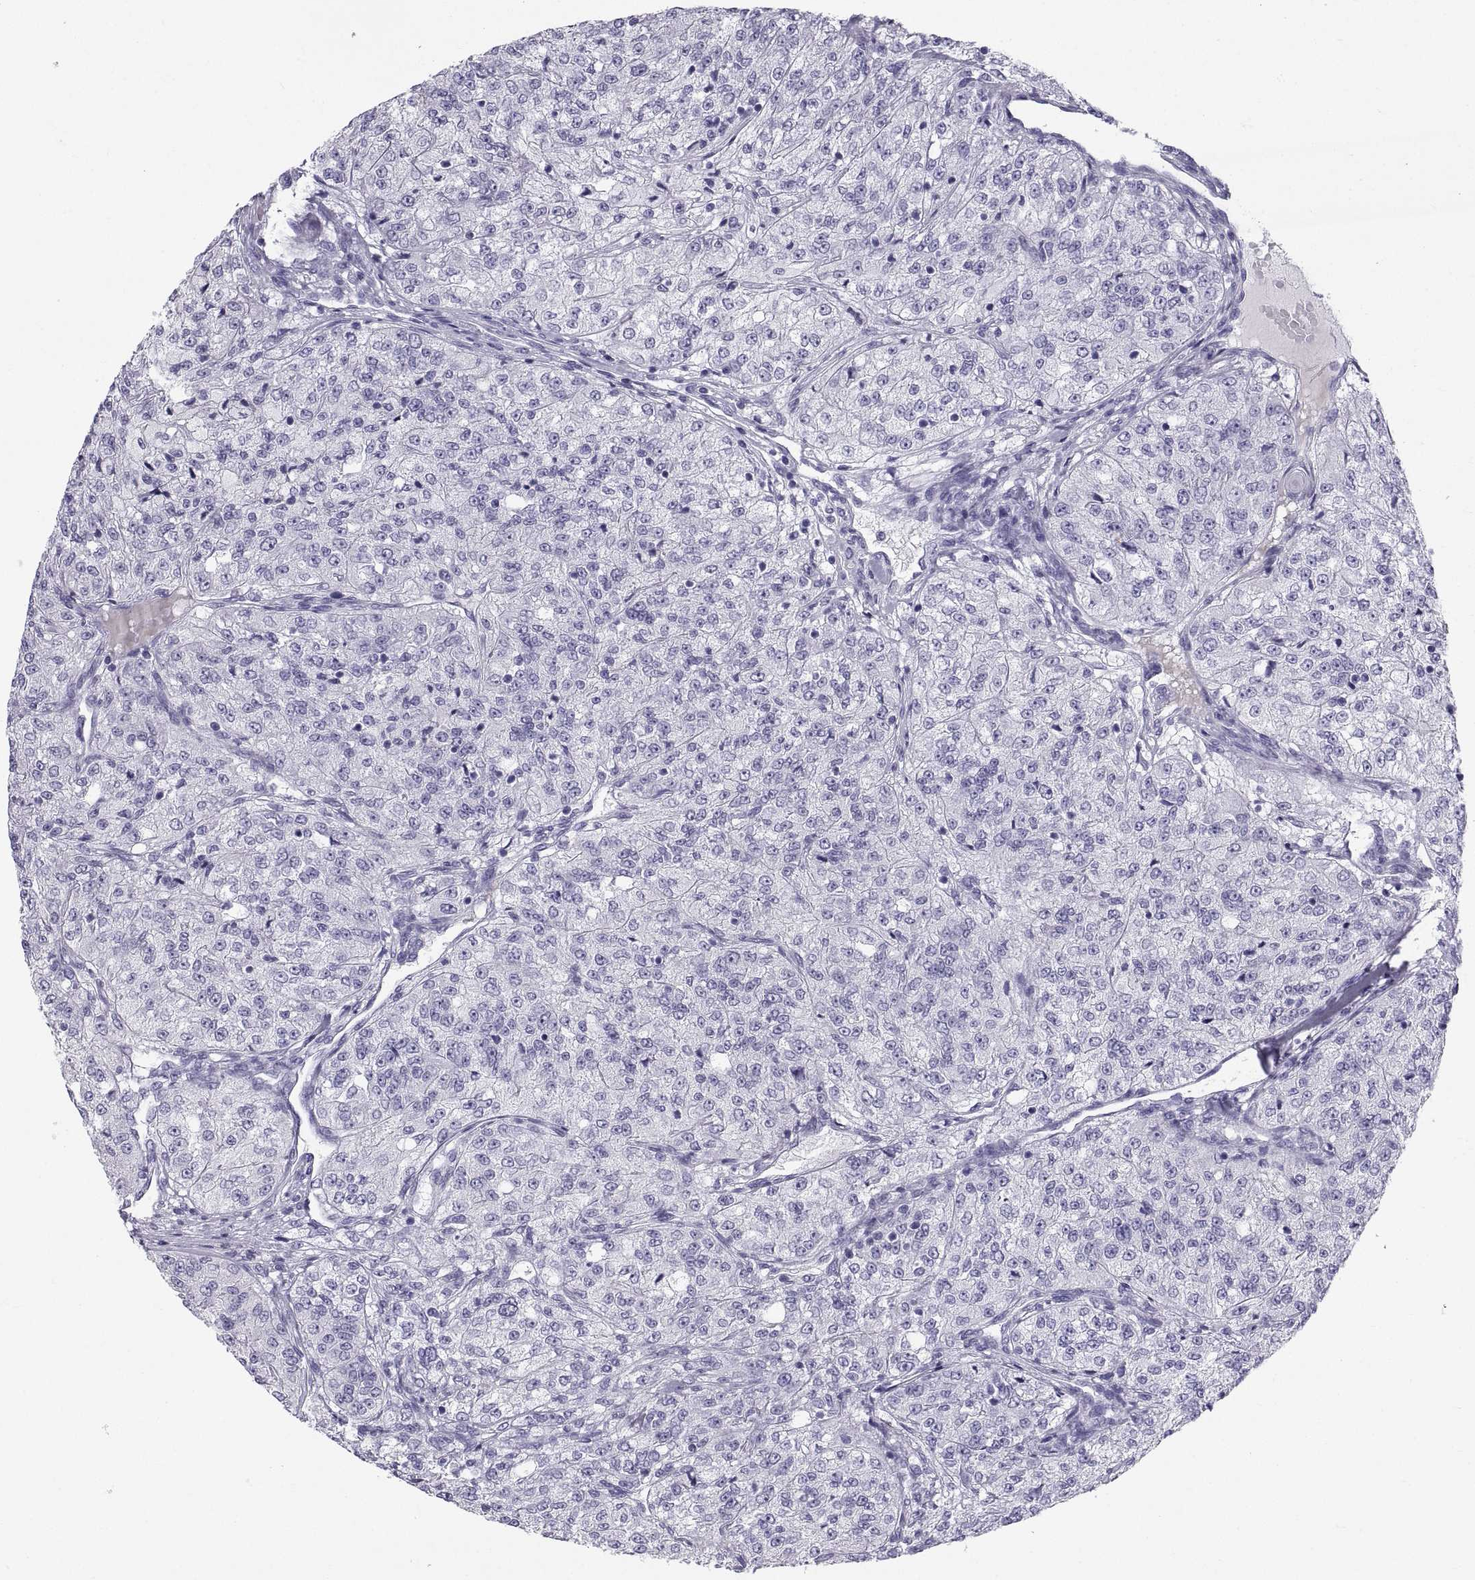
{"staining": {"intensity": "negative", "quantity": "none", "location": "none"}, "tissue": "renal cancer", "cell_type": "Tumor cells", "image_type": "cancer", "snomed": [{"axis": "morphology", "description": "Adenocarcinoma, NOS"}, {"axis": "topography", "description": "Kidney"}], "caption": "The histopathology image exhibits no significant staining in tumor cells of adenocarcinoma (renal).", "gene": "CT47A10", "patient": {"sex": "female", "age": 63}}